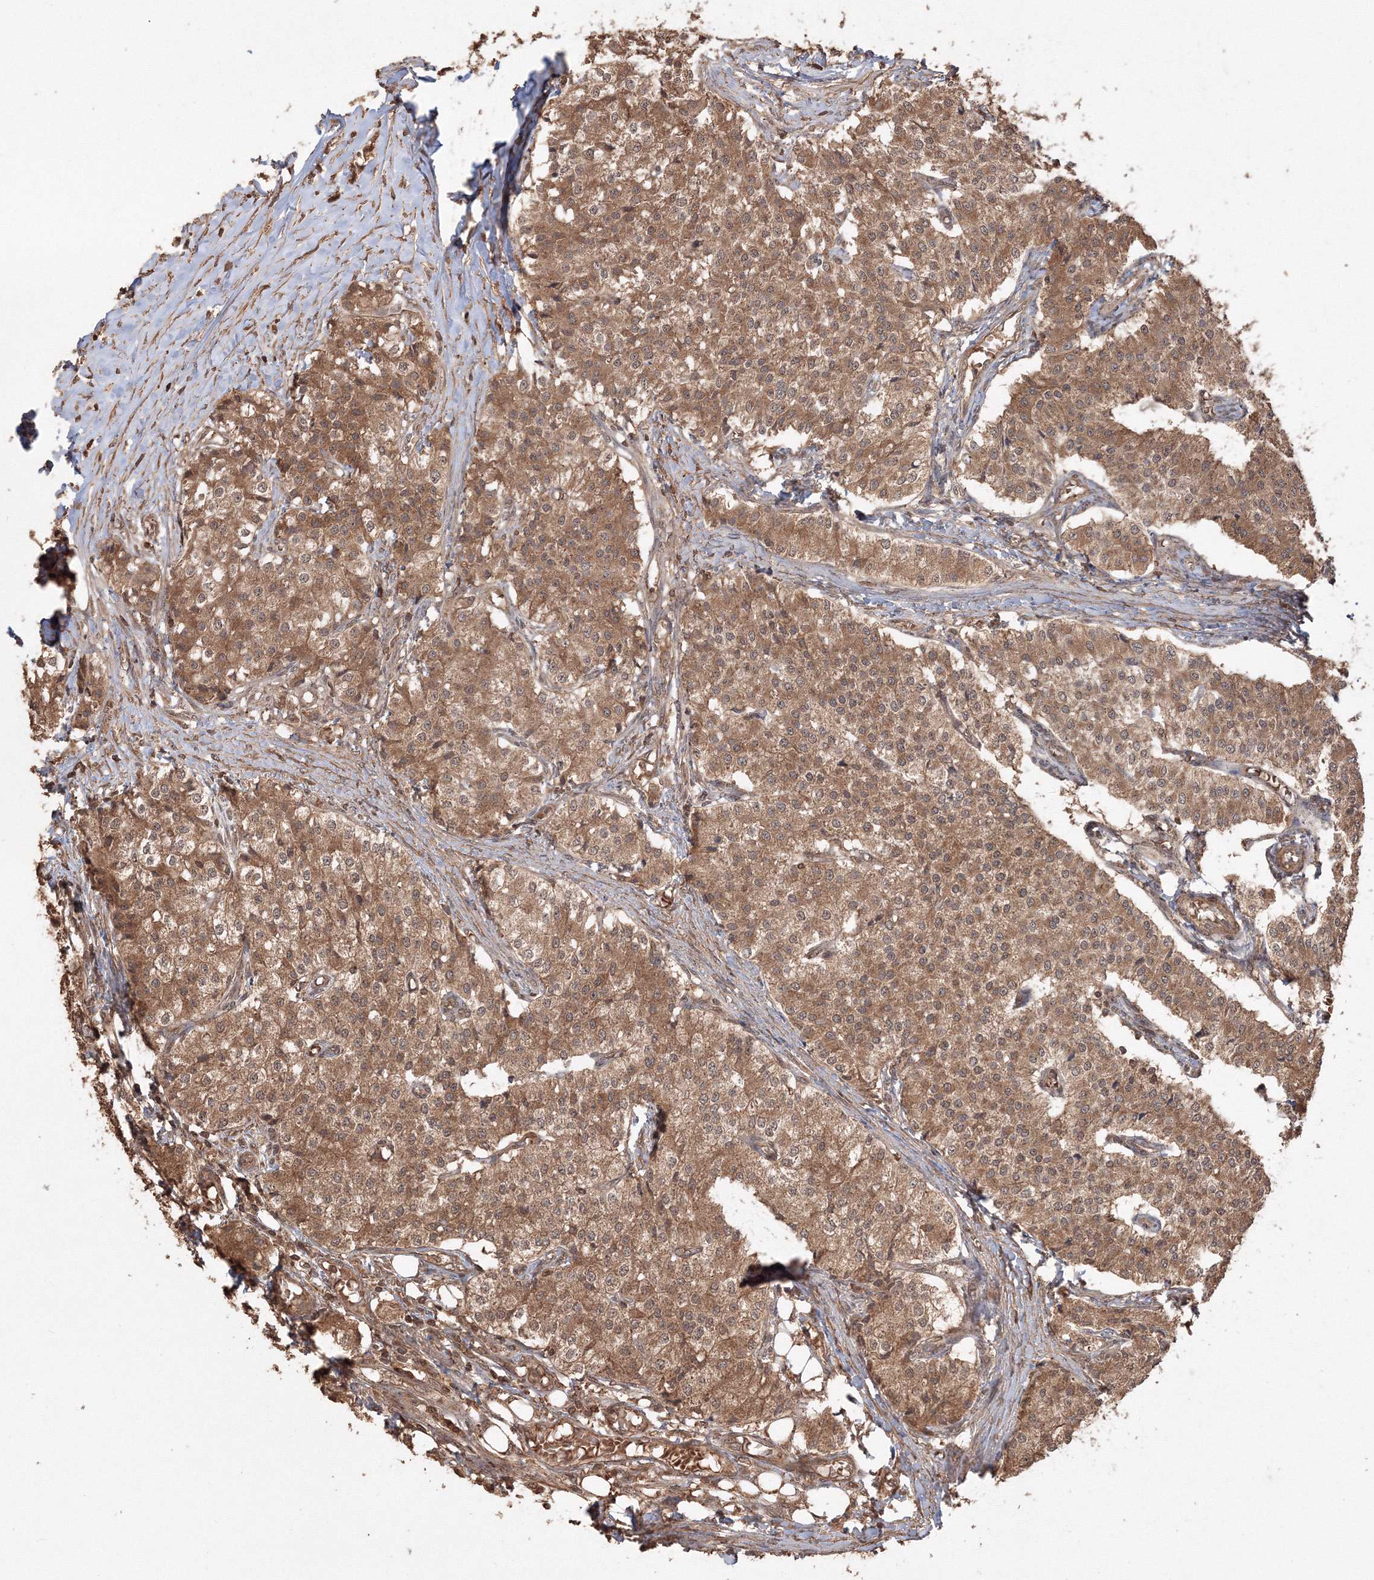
{"staining": {"intensity": "moderate", "quantity": ">75%", "location": "cytoplasmic/membranous"}, "tissue": "carcinoid", "cell_type": "Tumor cells", "image_type": "cancer", "snomed": [{"axis": "morphology", "description": "Carcinoid, malignant, NOS"}, {"axis": "topography", "description": "Colon"}], "caption": "An immunohistochemistry photomicrograph of tumor tissue is shown. Protein staining in brown shows moderate cytoplasmic/membranous positivity in malignant carcinoid within tumor cells. Nuclei are stained in blue.", "gene": "CCDC122", "patient": {"sex": "female", "age": 52}}